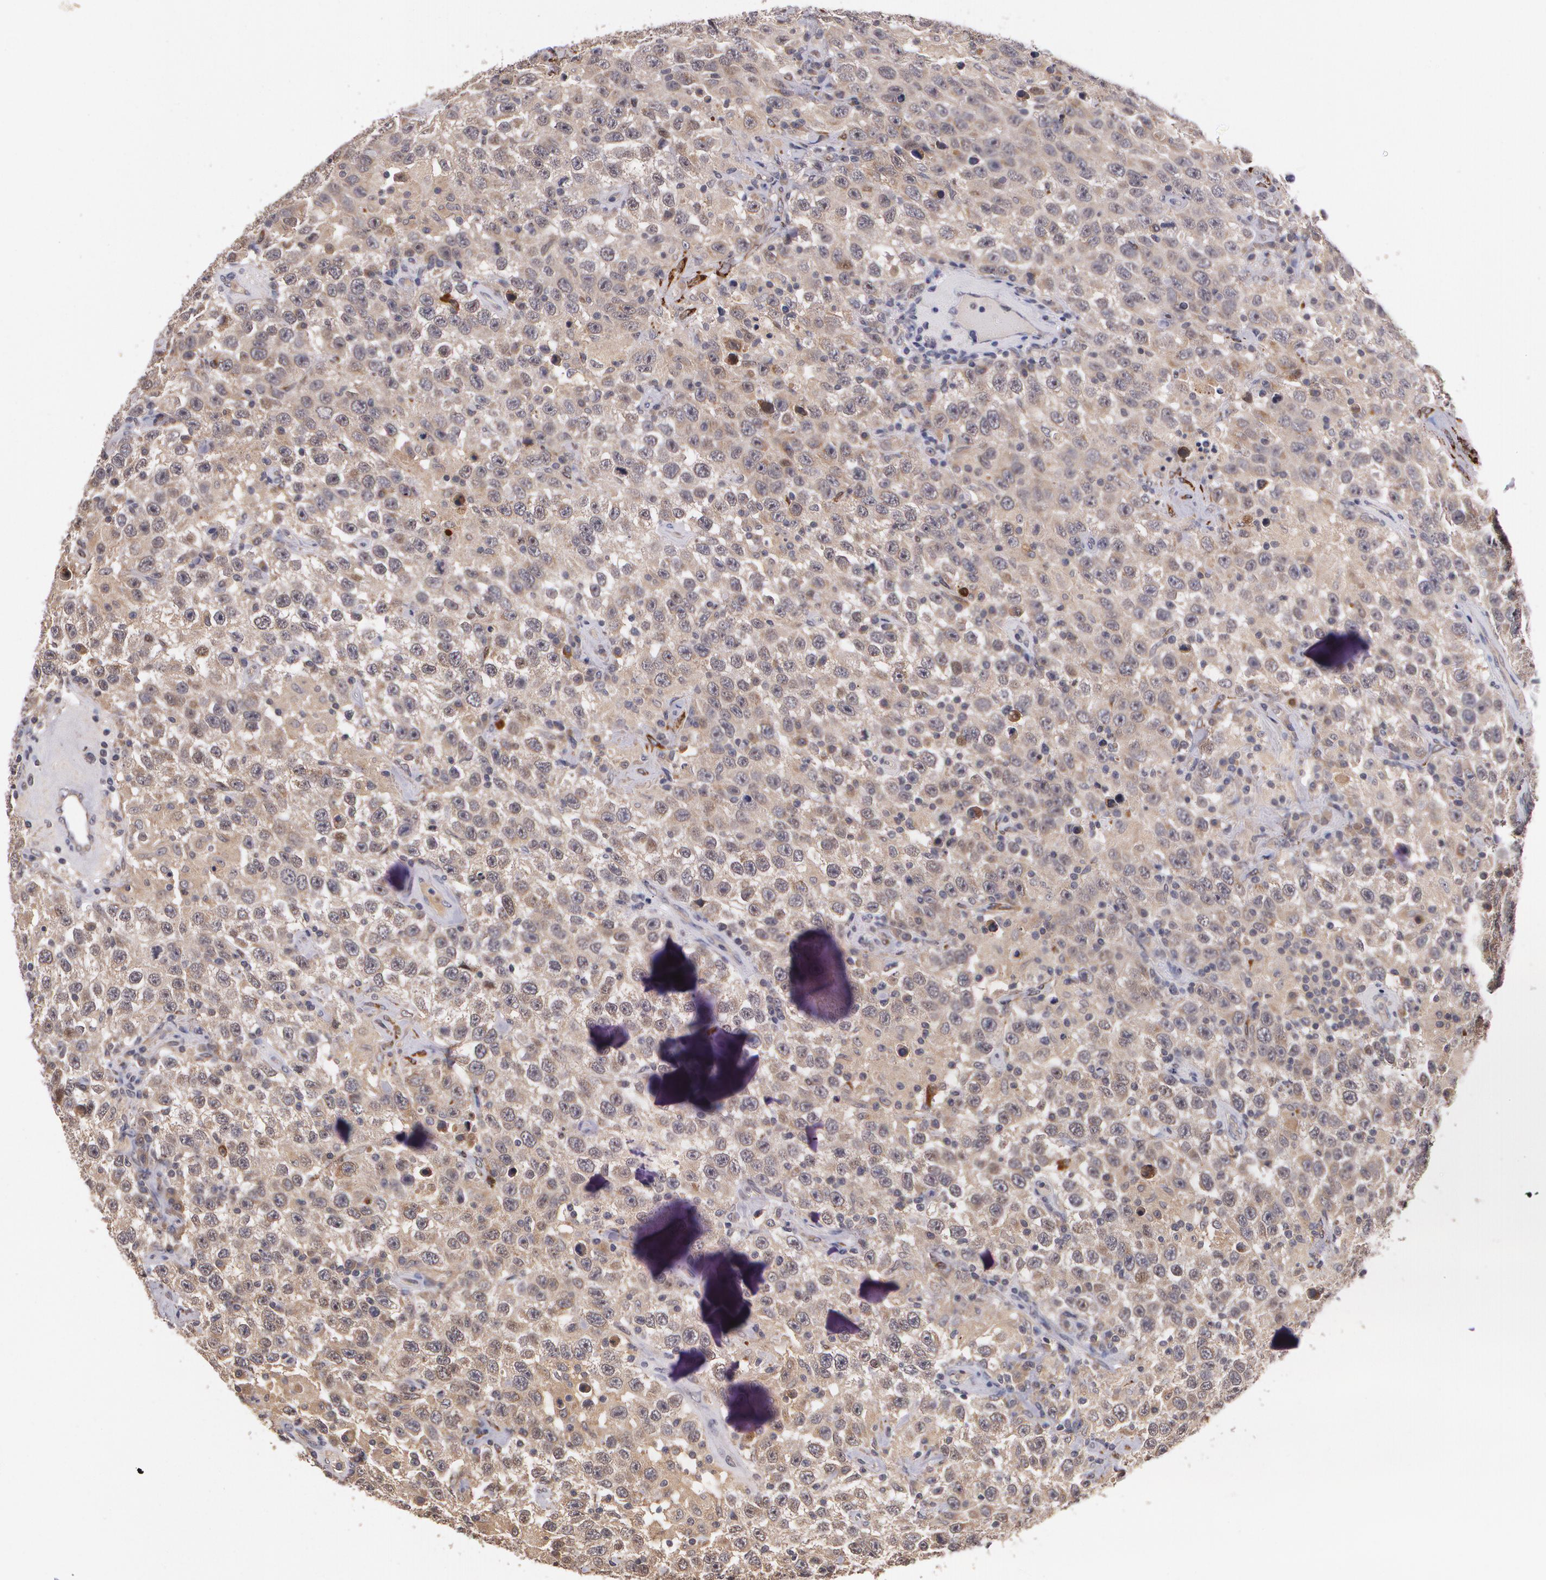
{"staining": {"intensity": "moderate", "quantity": ">75%", "location": "cytoplasmic/membranous"}, "tissue": "testis cancer", "cell_type": "Tumor cells", "image_type": "cancer", "snomed": [{"axis": "morphology", "description": "Seminoma, NOS"}, {"axis": "topography", "description": "Testis"}], "caption": "There is medium levels of moderate cytoplasmic/membranous positivity in tumor cells of testis seminoma, as demonstrated by immunohistochemical staining (brown color).", "gene": "IFNGR2", "patient": {"sex": "male", "age": 41}}